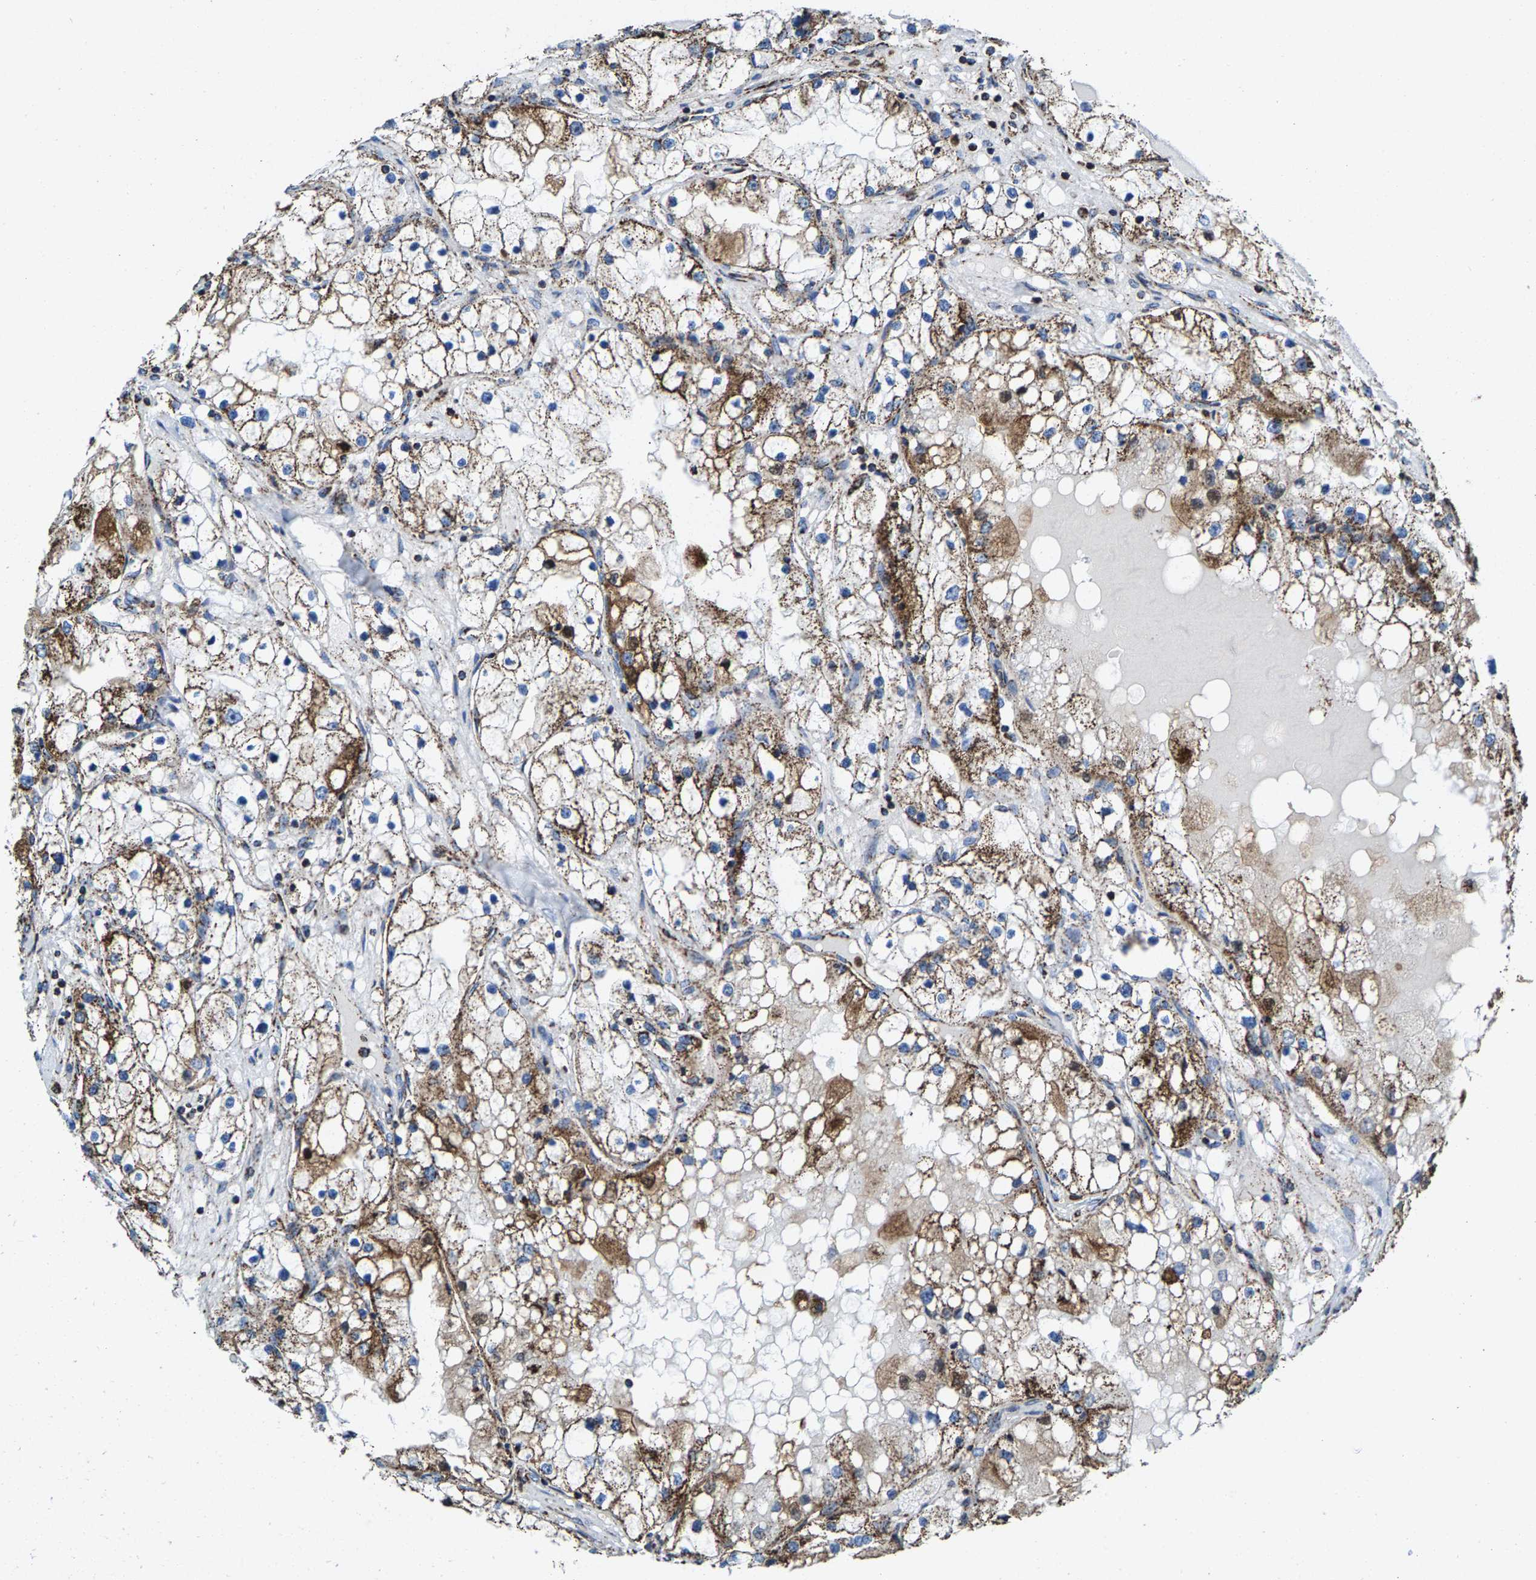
{"staining": {"intensity": "moderate", "quantity": ">75%", "location": "cytoplasmic/membranous"}, "tissue": "renal cancer", "cell_type": "Tumor cells", "image_type": "cancer", "snomed": [{"axis": "morphology", "description": "Adenocarcinoma, NOS"}, {"axis": "topography", "description": "Kidney"}], "caption": "A high-resolution photomicrograph shows IHC staining of renal cancer (adenocarcinoma), which displays moderate cytoplasmic/membranous expression in approximately >75% of tumor cells.", "gene": "ECHS1", "patient": {"sex": "male", "age": 68}}